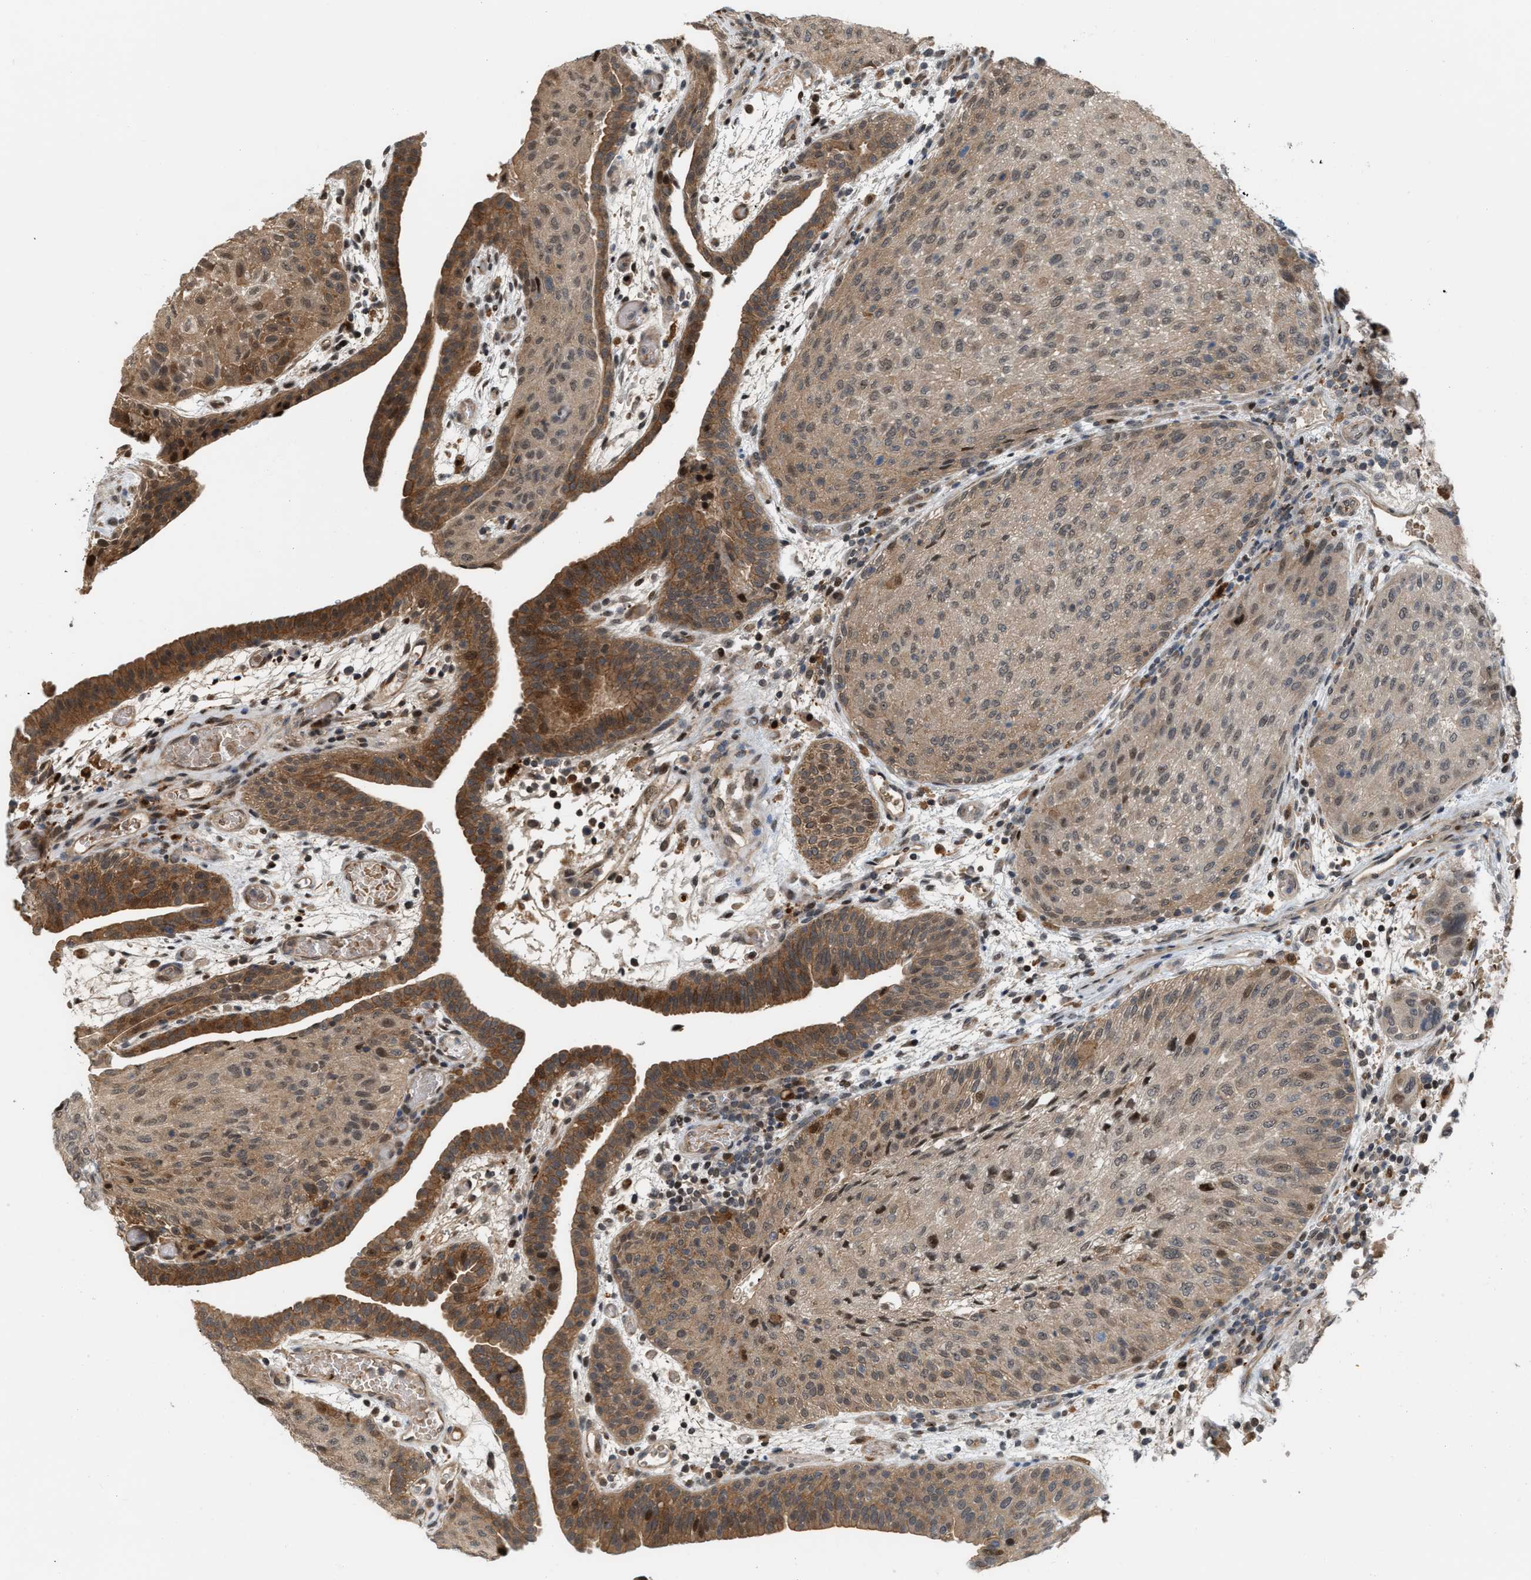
{"staining": {"intensity": "moderate", "quantity": ">75%", "location": "cytoplasmic/membranous,nuclear"}, "tissue": "urothelial cancer", "cell_type": "Tumor cells", "image_type": "cancer", "snomed": [{"axis": "morphology", "description": "Urothelial carcinoma, Low grade"}, {"axis": "morphology", "description": "Urothelial carcinoma, High grade"}, {"axis": "topography", "description": "Urinary bladder"}], "caption": "About >75% of tumor cells in human urothelial carcinoma (high-grade) display moderate cytoplasmic/membranous and nuclear protein positivity as visualized by brown immunohistochemical staining.", "gene": "RFFL", "patient": {"sex": "male", "age": 35}}